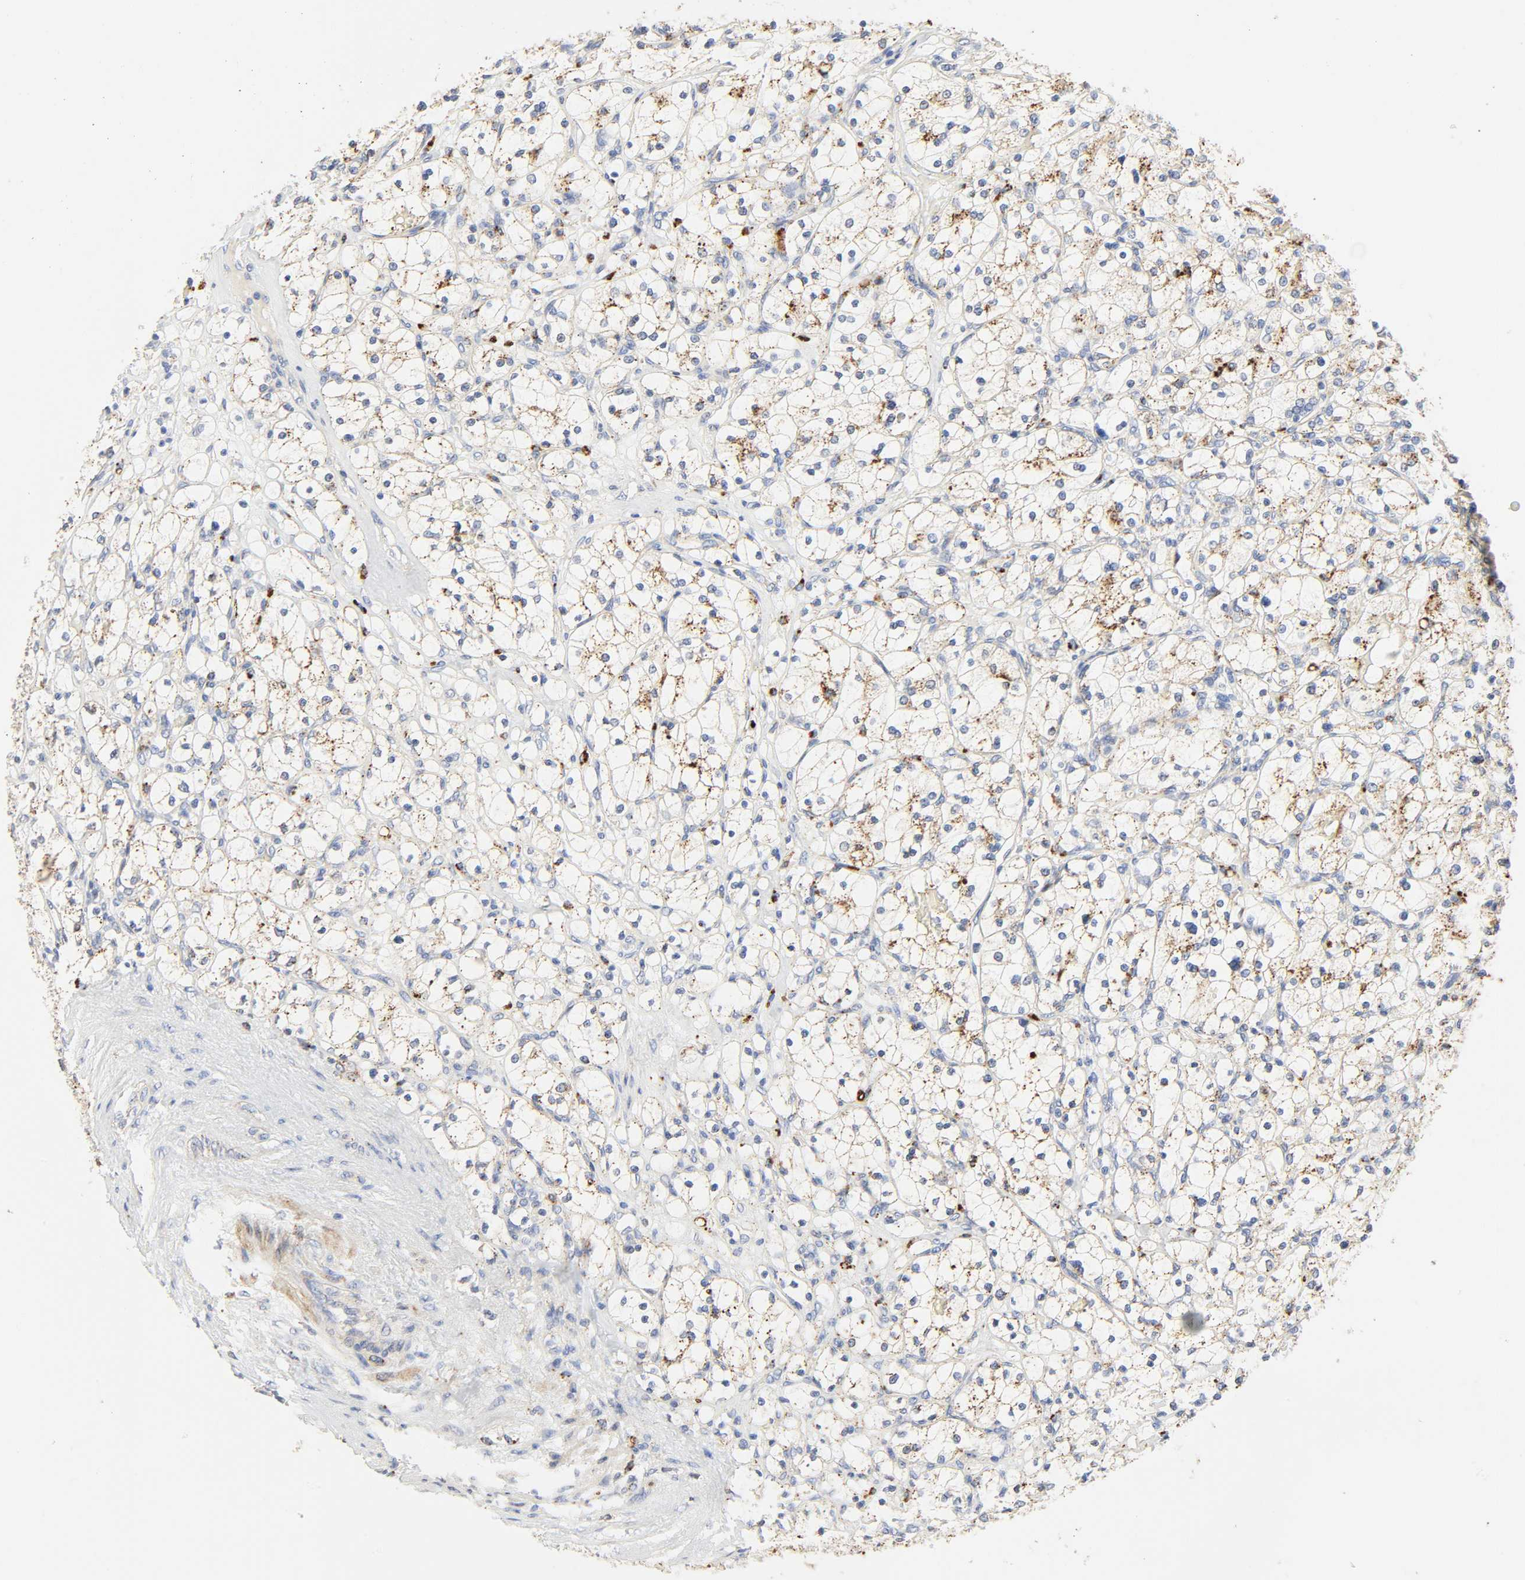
{"staining": {"intensity": "strong", "quantity": ">75%", "location": "cytoplasmic/membranous"}, "tissue": "renal cancer", "cell_type": "Tumor cells", "image_type": "cancer", "snomed": [{"axis": "morphology", "description": "Adenocarcinoma, NOS"}, {"axis": "topography", "description": "Kidney"}], "caption": "Tumor cells demonstrate high levels of strong cytoplasmic/membranous staining in about >75% of cells in human renal cancer. (DAB (3,3'-diaminobenzidine) = brown stain, brightfield microscopy at high magnification).", "gene": "CAMK2A", "patient": {"sex": "female", "age": 83}}